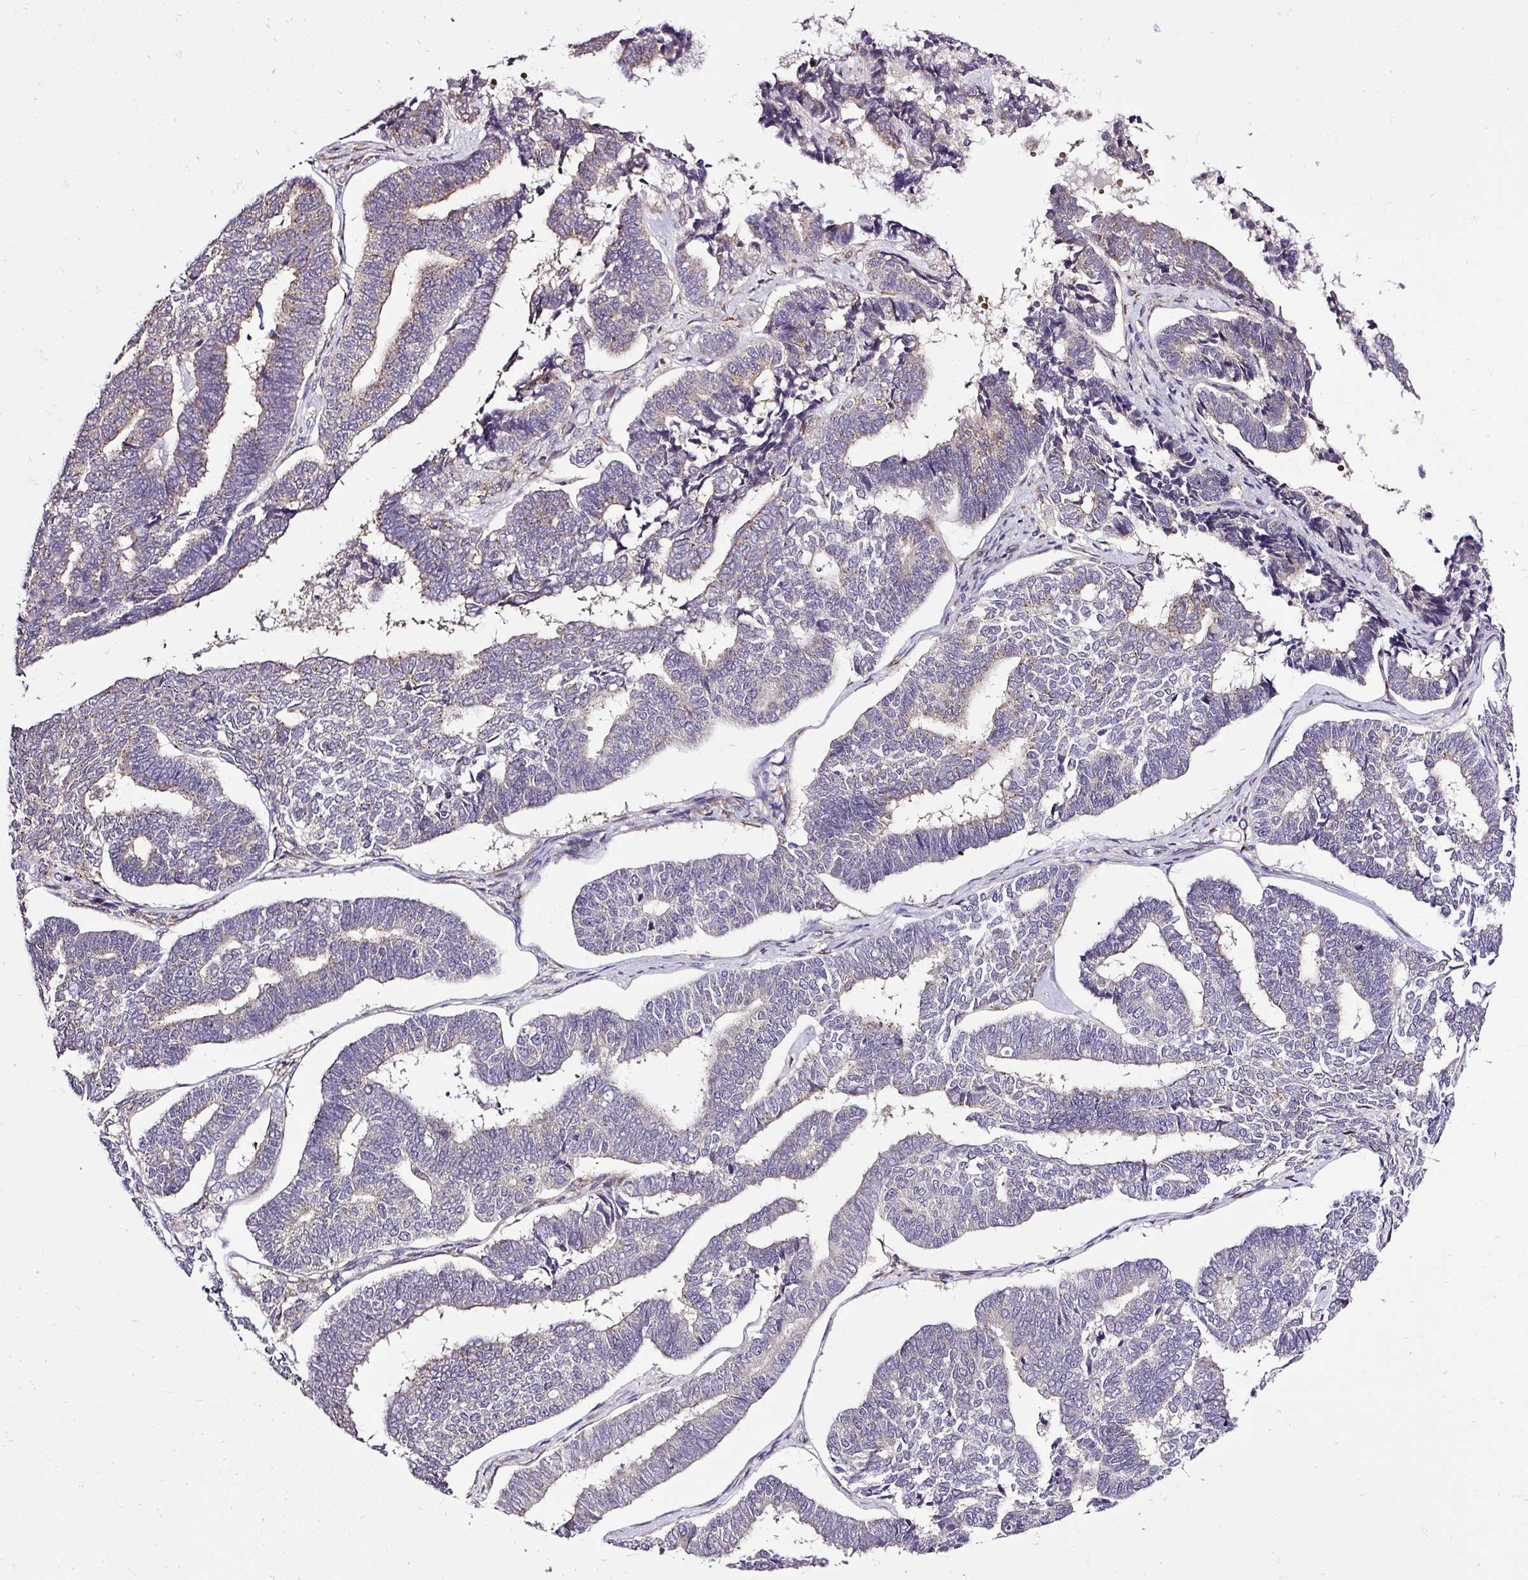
{"staining": {"intensity": "moderate", "quantity": "<25%", "location": "cytoplasmic/membranous"}, "tissue": "endometrial cancer", "cell_type": "Tumor cells", "image_type": "cancer", "snomed": [{"axis": "morphology", "description": "Adenocarcinoma, NOS"}, {"axis": "topography", "description": "Endometrium"}], "caption": "DAB (3,3'-diaminobenzidine) immunohistochemical staining of endometrial cancer shows moderate cytoplasmic/membranous protein staining in approximately <25% of tumor cells. (DAB (3,3'-diaminobenzidine) IHC with brightfield microscopy, high magnification).", "gene": "SMC4", "patient": {"sex": "female", "age": 70}}